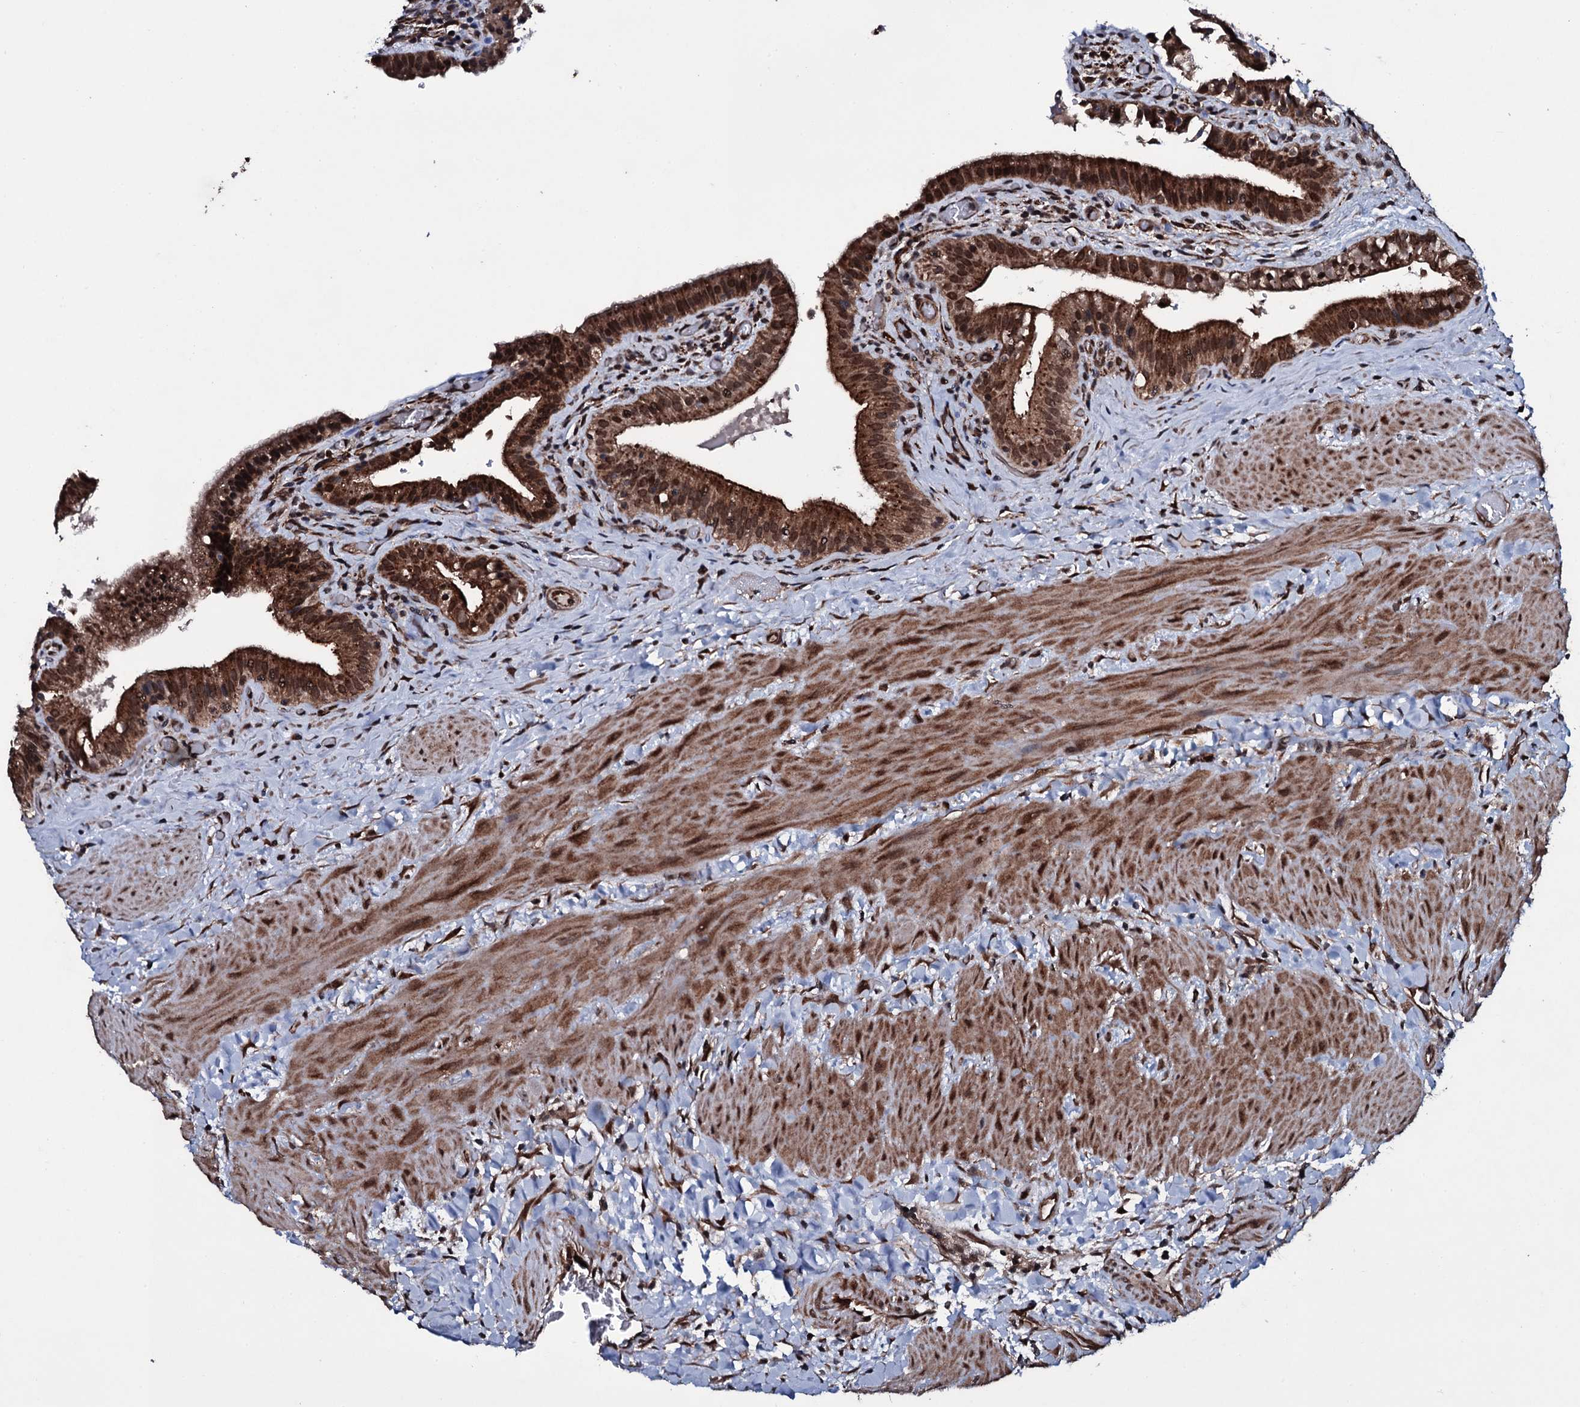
{"staining": {"intensity": "strong", "quantity": ">75%", "location": "cytoplasmic/membranous,nuclear"}, "tissue": "gallbladder", "cell_type": "Glandular cells", "image_type": "normal", "snomed": [{"axis": "morphology", "description": "Normal tissue, NOS"}, {"axis": "topography", "description": "Gallbladder"}], "caption": "This is a photomicrograph of immunohistochemistry staining of benign gallbladder, which shows strong positivity in the cytoplasmic/membranous,nuclear of glandular cells.", "gene": "MRPS31", "patient": {"sex": "male", "age": 24}}